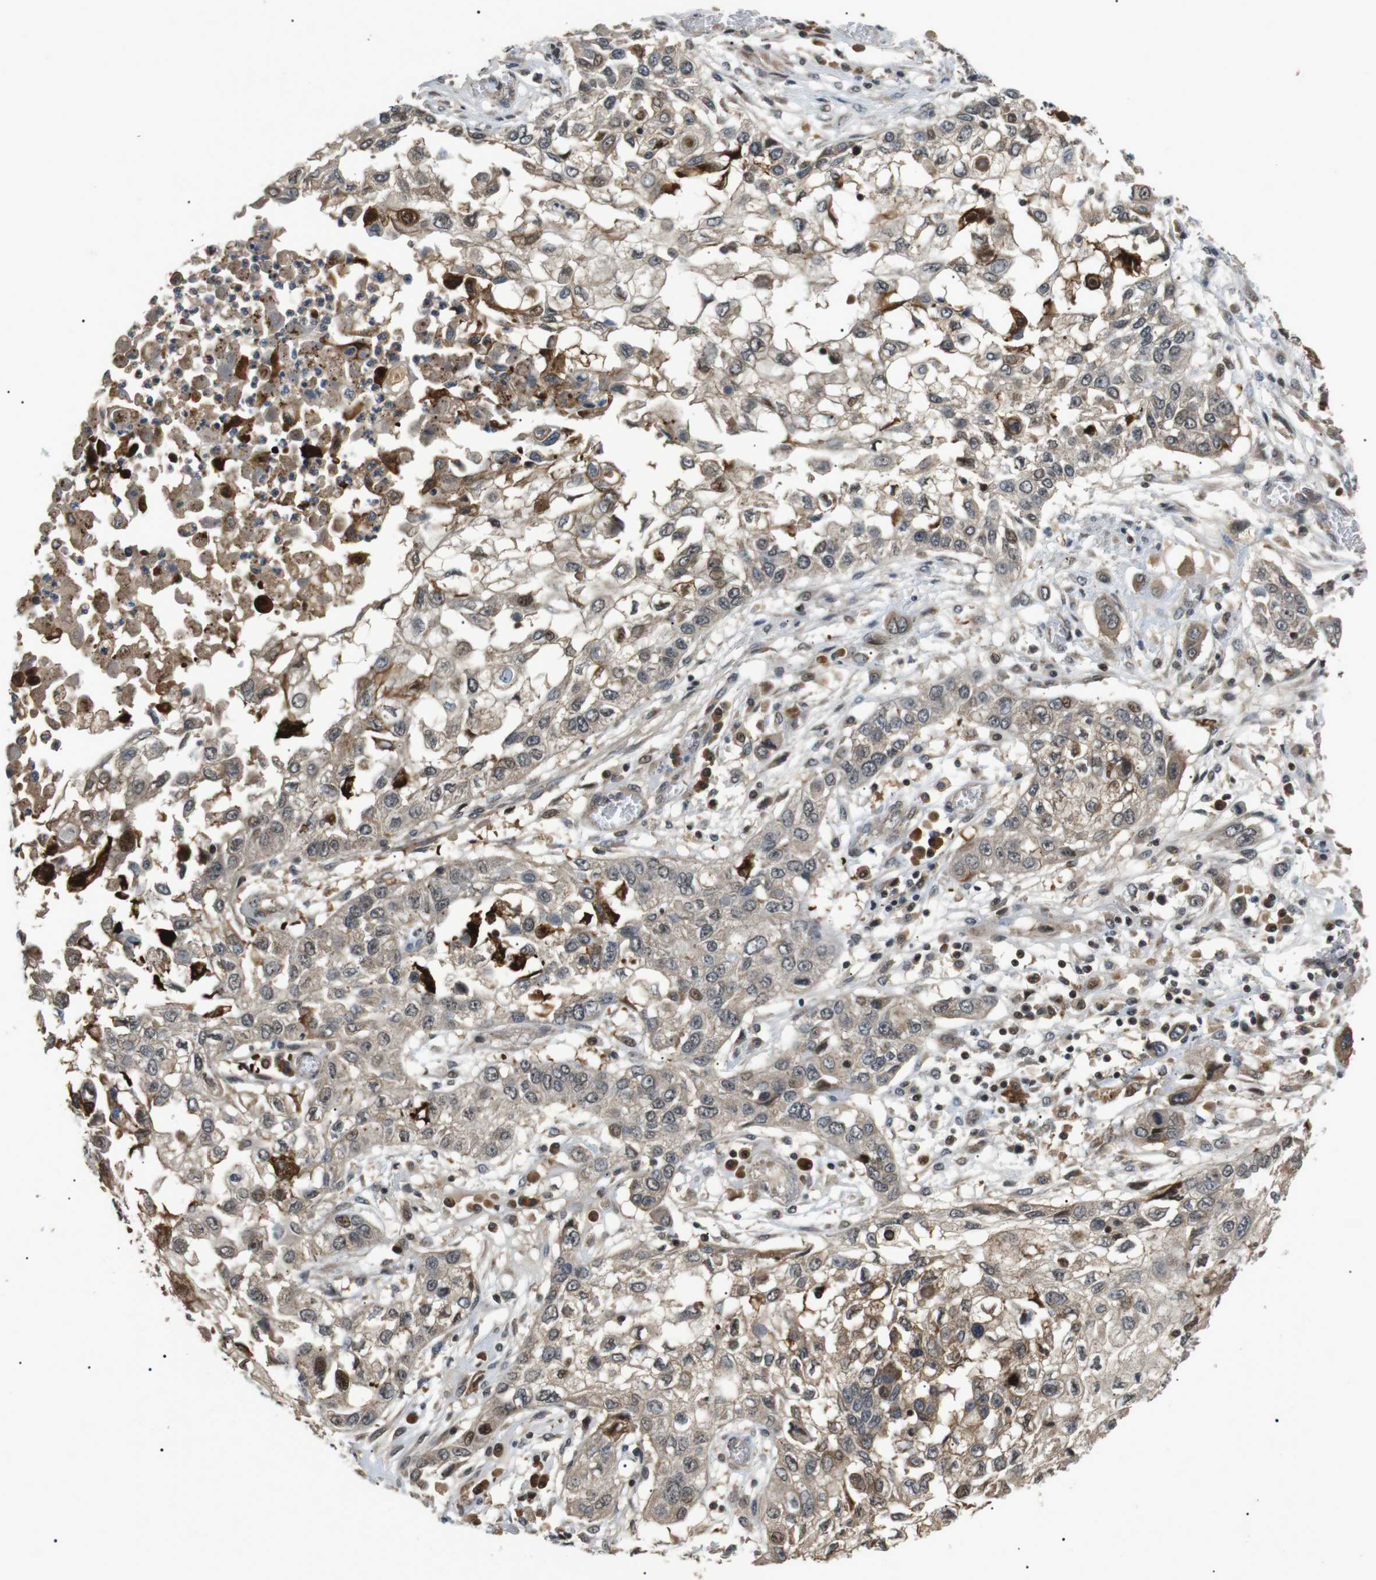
{"staining": {"intensity": "negative", "quantity": "none", "location": "none"}, "tissue": "lung cancer", "cell_type": "Tumor cells", "image_type": "cancer", "snomed": [{"axis": "morphology", "description": "Squamous cell carcinoma, NOS"}, {"axis": "topography", "description": "Lung"}], "caption": "IHC photomicrograph of neoplastic tissue: human squamous cell carcinoma (lung) stained with DAB (3,3'-diaminobenzidine) exhibits no significant protein expression in tumor cells. (DAB immunohistochemistry (IHC) visualized using brightfield microscopy, high magnification).", "gene": "HSPA13", "patient": {"sex": "male", "age": 71}}